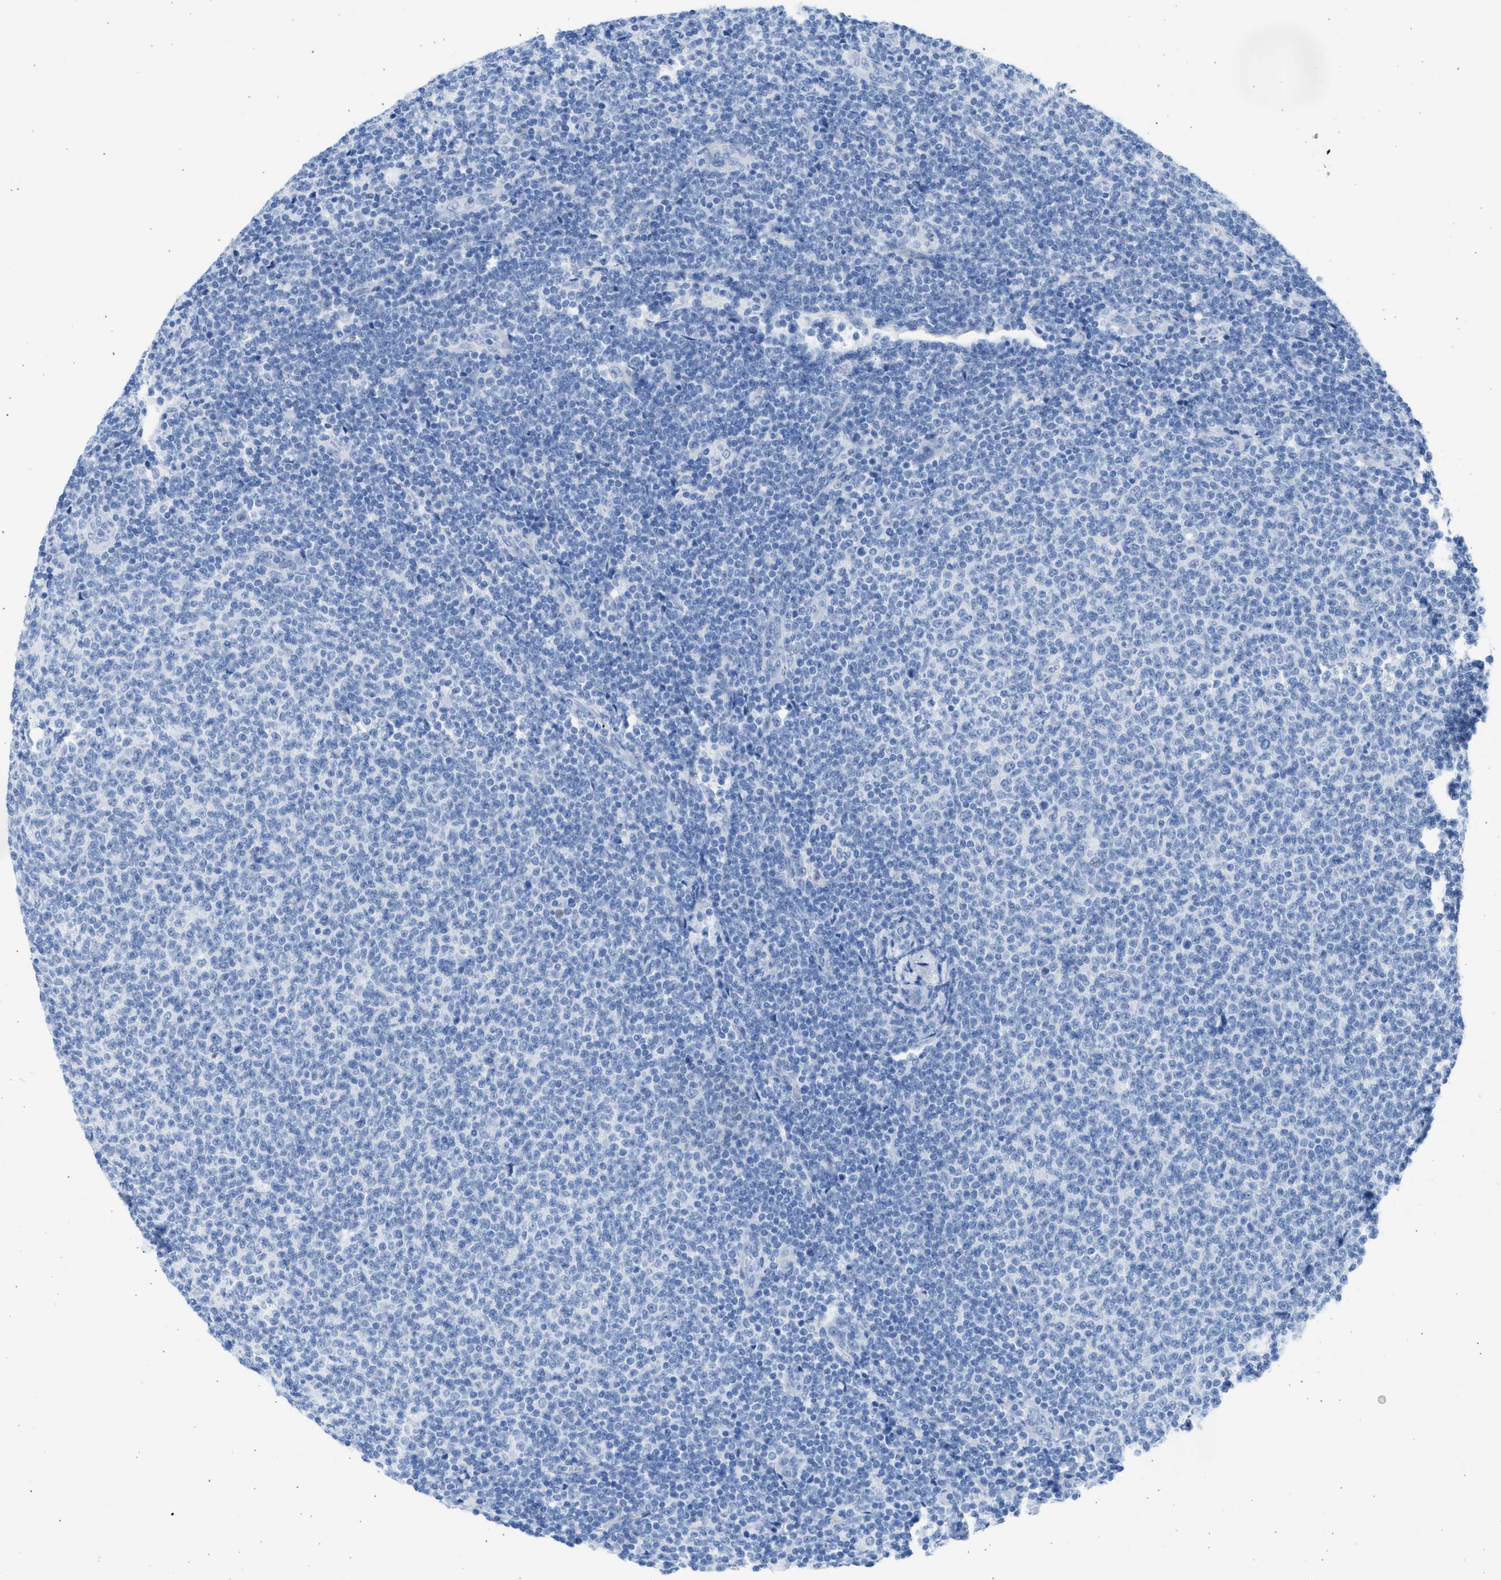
{"staining": {"intensity": "negative", "quantity": "none", "location": "none"}, "tissue": "lymphoma", "cell_type": "Tumor cells", "image_type": "cancer", "snomed": [{"axis": "morphology", "description": "Malignant lymphoma, non-Hodgkin's type, Low grade"}, {"axis": "topography", "description": "Lymph node"}], "caption": "Low-grade malignant lymphoma, non-Hodgkin's type stained for a protein using immunohistochemistry (IHC) reveals no expression tumor cells.", "gene": "SPATA3", "patient": {"sex": "male", "age": 66}}